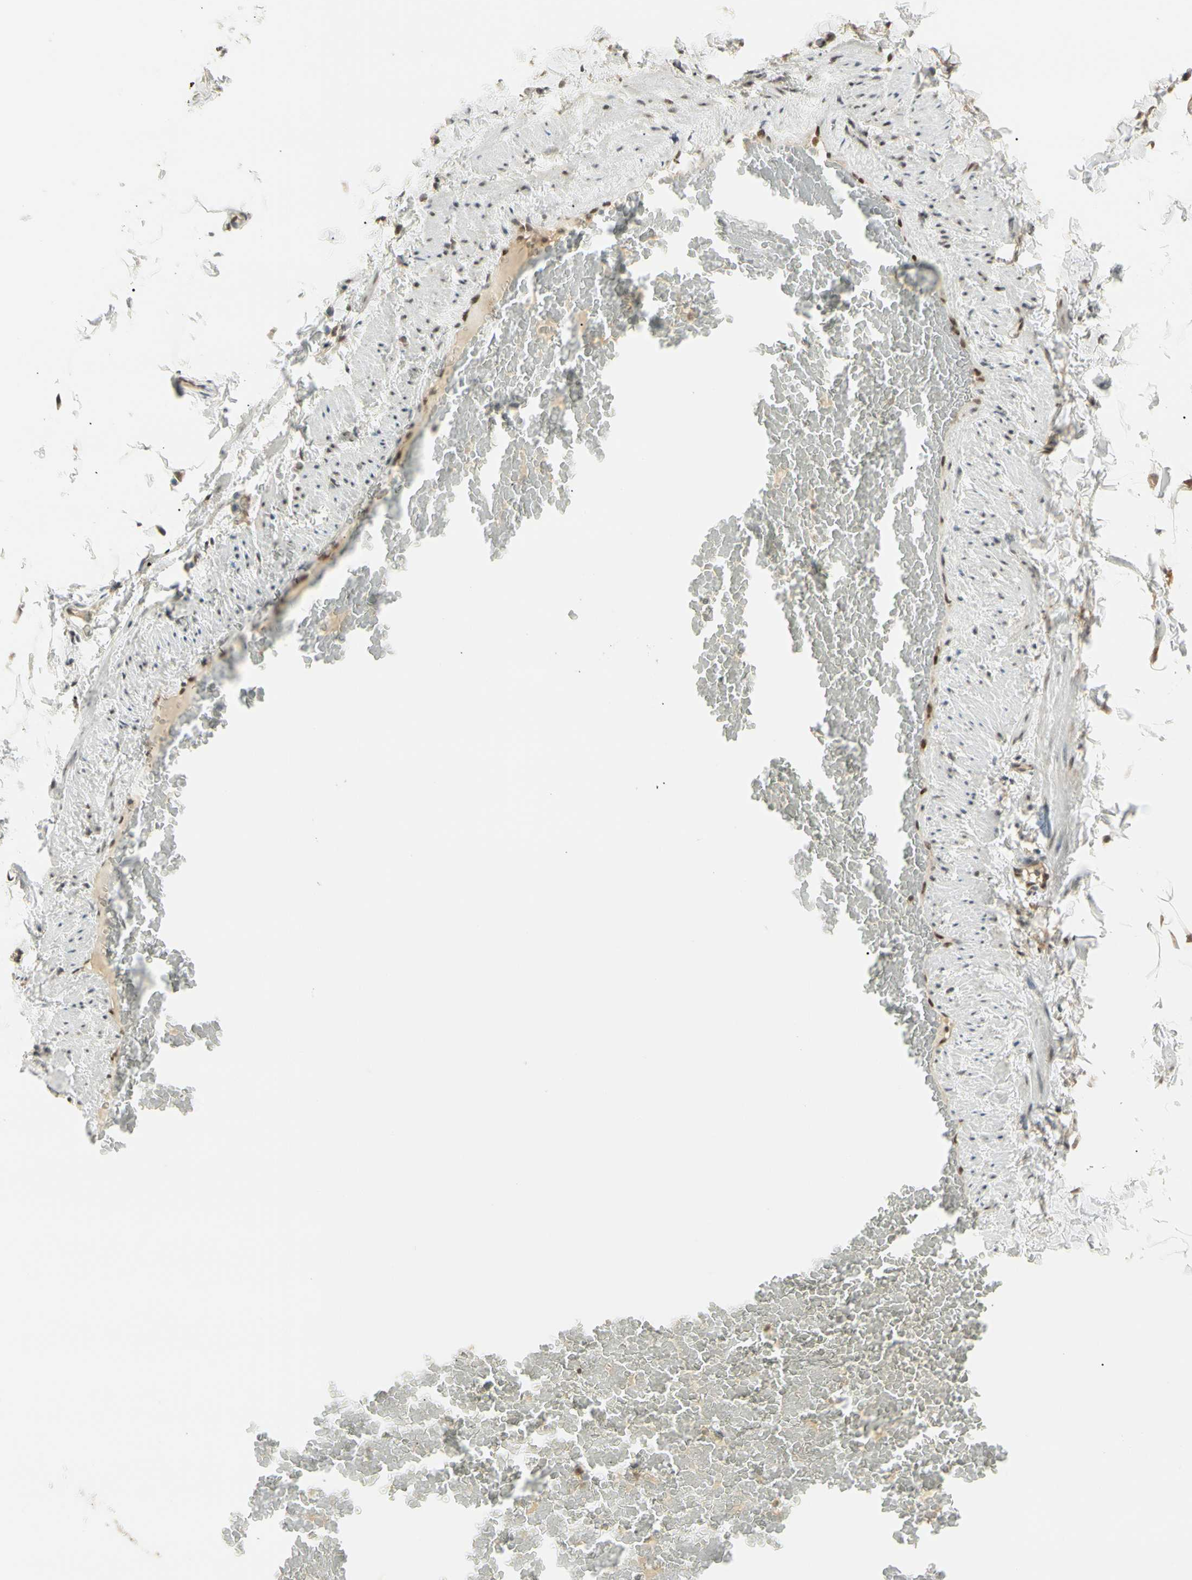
{"staining": {"intensity": "weak", "quantity": ">75%", "location": "cytoplasmic/membranous"}, "tissue": "adipose tissue", "cell_type": "Adipocytes", "image_type": "normal", "snomed": [{"axis": "morphology", "description": "Normal tissue, NOS"}, {"axis": "topography", "description": "Vascular tissue"}], "caption": "IHC image of normal human adipose tissue stained for a protein (brown), which reveals low levels of weak cytoplasmic/membranous positivity in approximately >75% of adipocytes.", "gene": "FNDC3B", "patient": {"sex": "male", "age": 41}}